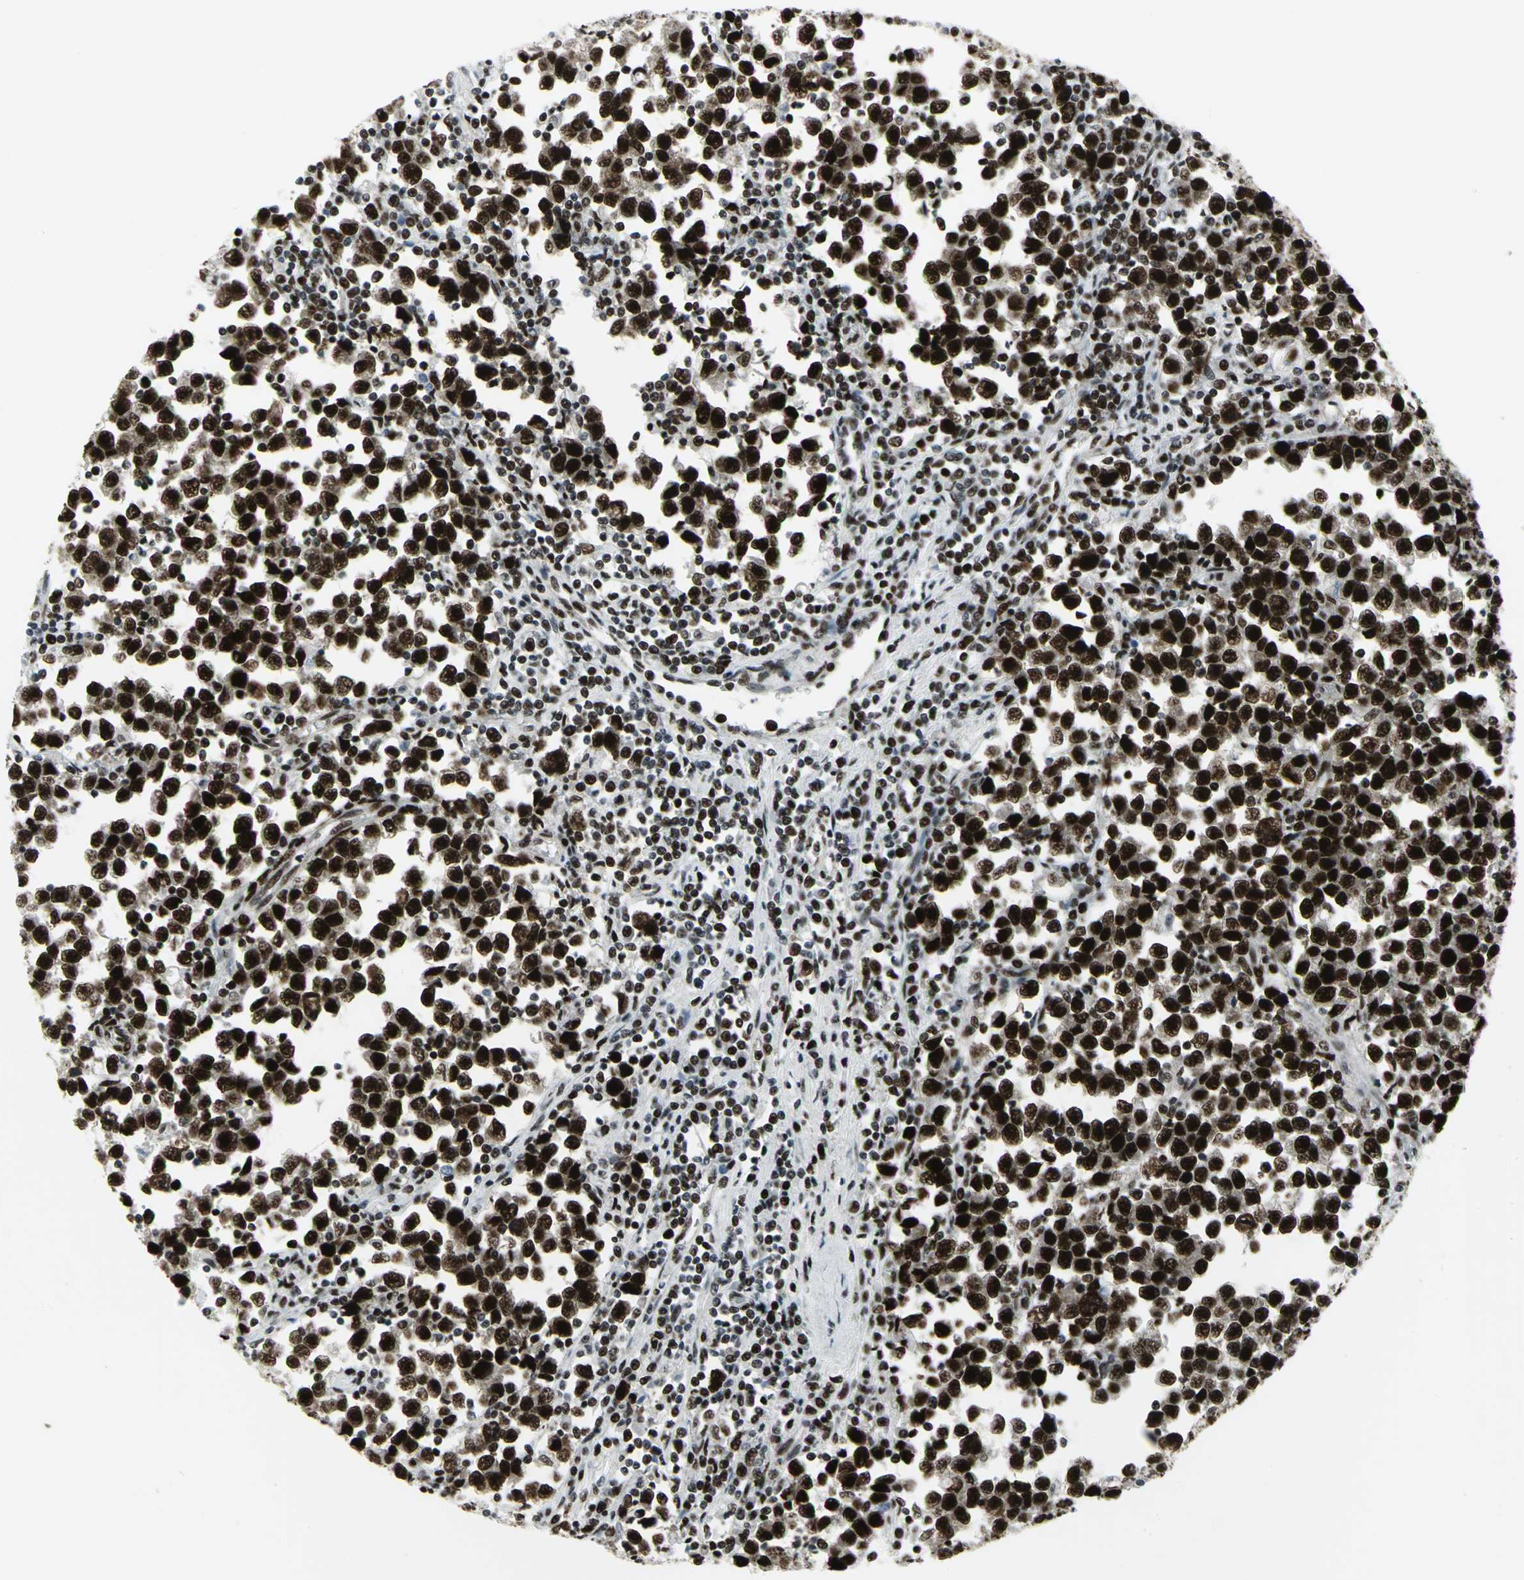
{"staining": {"intensity": "strong", "quantity": ">75%", "location": "nuclear"}, "tissue": "testis cancer", "cell_type": "Tumor cells", "image_type": "cancer", "snomed": [{"axis": "morphology", "description": "Seminoma, NOS"}, {"axis": "topography", "description": "Testis"}], "caption": "Testis cancer tissue exhibits strong nuclear staining in approximately >75% of tumor cells The protein is stained brown, and the nuclei are stained in blue (DAB (3,3'-diaminobenzidine) IHC with brightfield microscopy, high magnification).", "gene": "SMARCA4", "patient": {"sex": "male", "age": 43}}